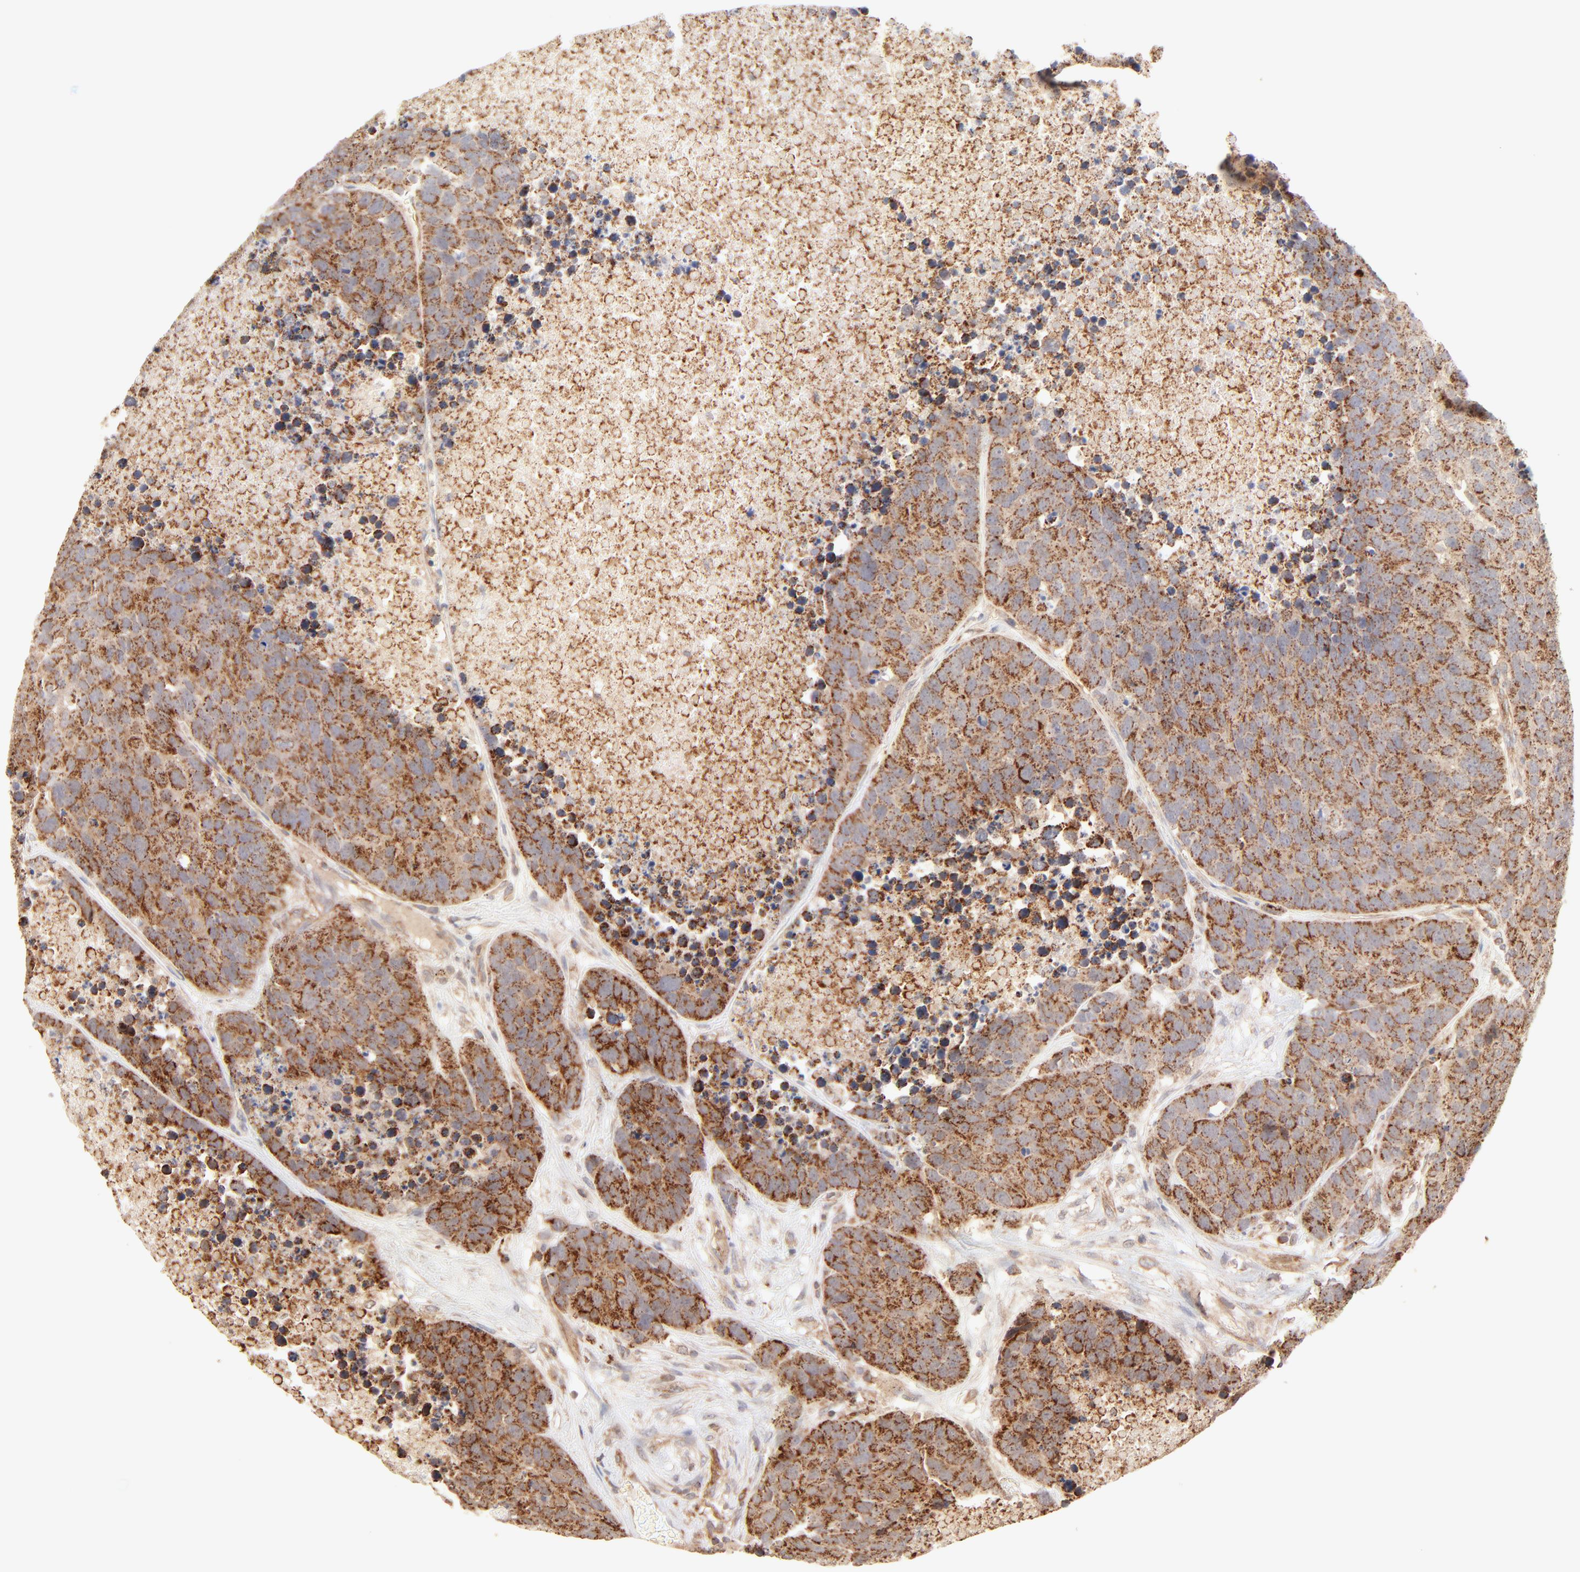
{"staining": {"intensity": "strong", "quantity": ">75%", "location": "cytoplasmic/membranous"}, "tissue": "carcinoid", "cell_type": "Tumor cells", "image_type": "cancer", "snomed": [{"axis": "morphology", "description": "Carcinoid, malignant, NOS"}, {"axis": "topography", "description": "Lung"}], "caption": "An IHC photomicrograph of neoplastic tissue is shown. Protein staining in brown highlights strong cytoplasmic/membranous positivity in carcinoid within tumor cells.", "gene": "CSPG4", "patient": {"sex": "male", "age": 60}}